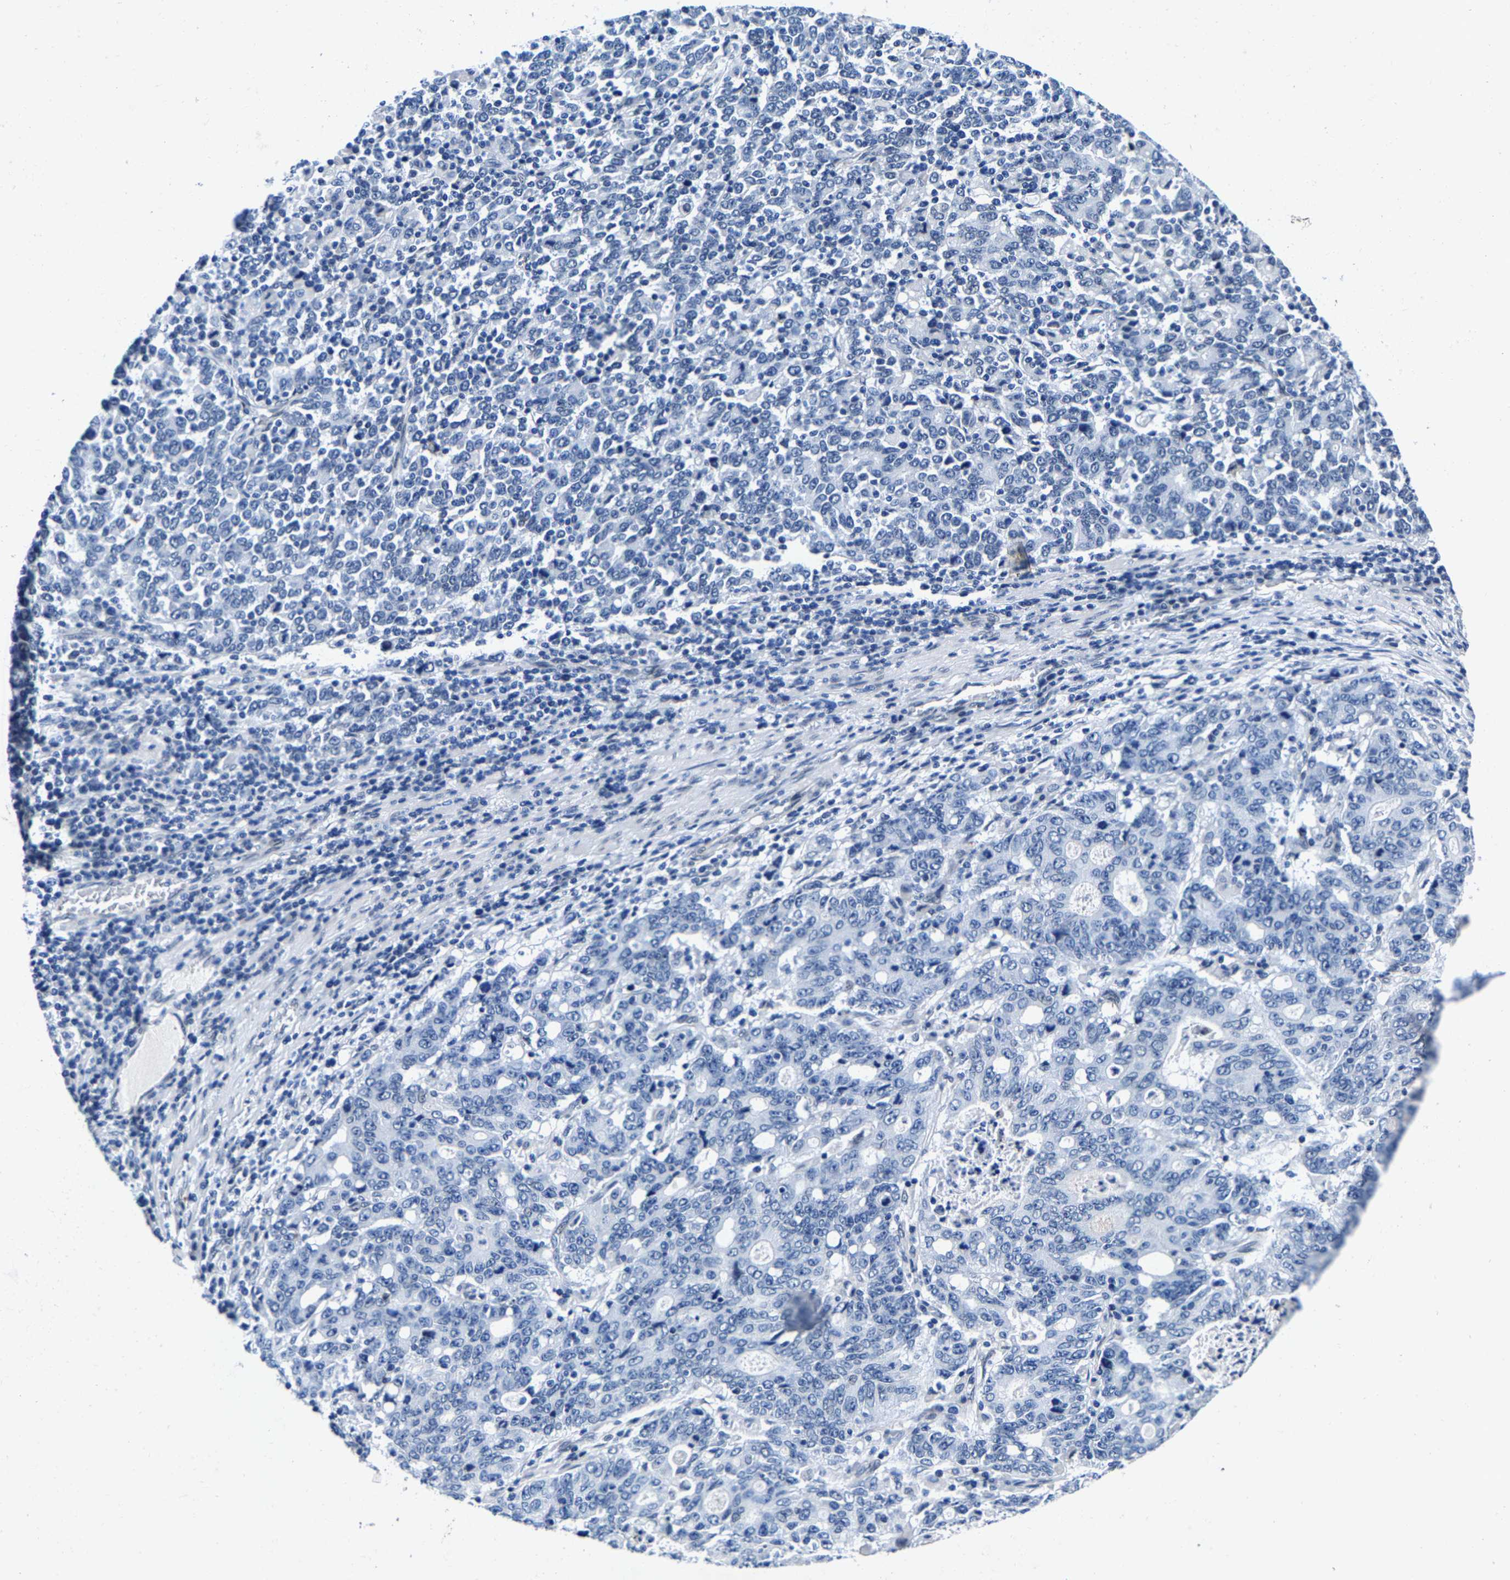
{"staining": {"intensity": "negative", "quantity": "none", "location": "none"}, "tissue": "stomach cancer", "cell_type": "Tumor cells", "image_type": "cancer", "snomed": [{"axis": "morphology", "description": "Adenocarcinoma, NOS"}, {"axis": "topography", "description": "Stomach, upper"}], "caption": "Human stomach cancer stained for a protein using immunohistochemistry shows no staining in tumor cells.", "gene": "UBN2", "patient": {"sex": "male", "age": 69}}